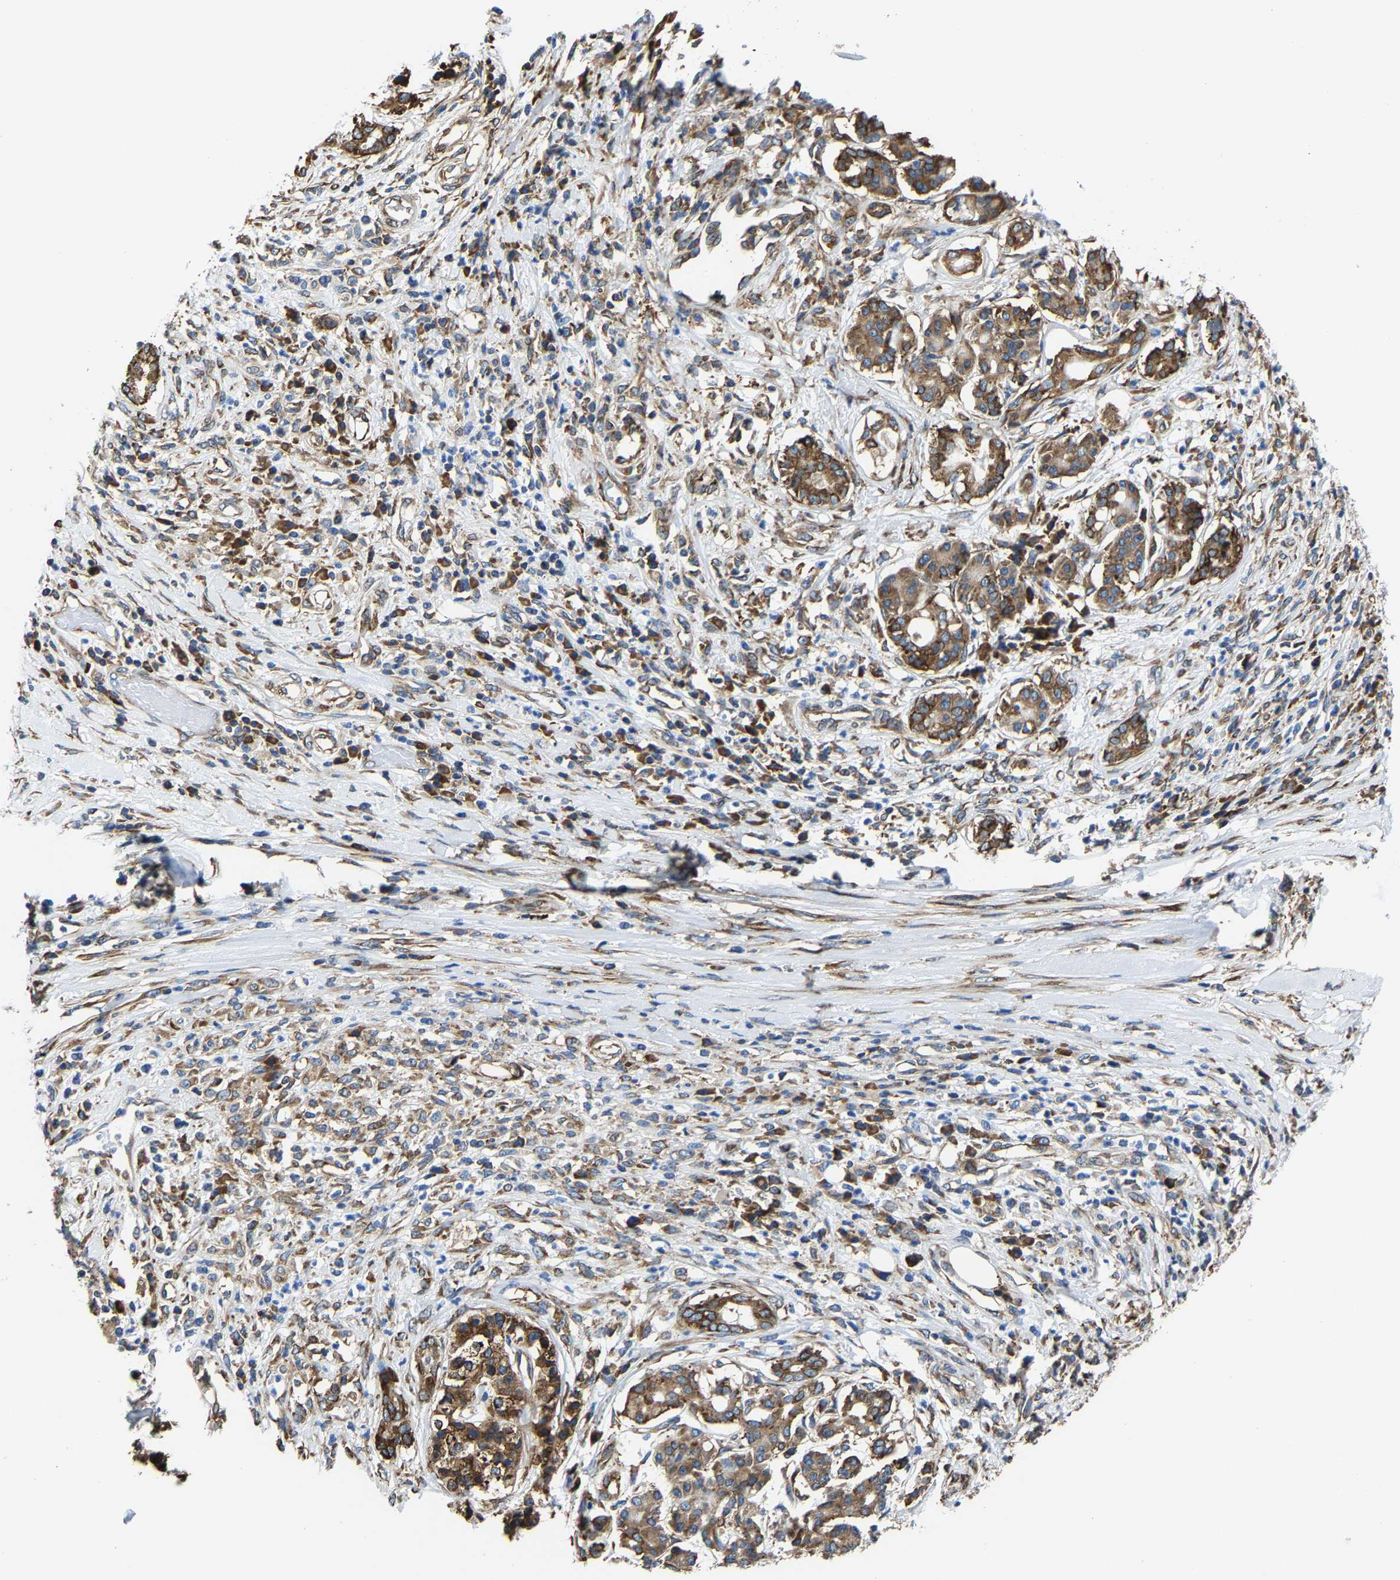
{"staining": {"intensity": "strong", "quantity": ">75%", "location": "cytoplasmic/membranous"}, "tissue": "pancreatic cancer", "cell_type": "Tumor cells", "image_type": "cancer", "snomed": [{"axis": "morphology", "description": "Adenocarcinoma, NOS"}, {"axis": "topography", "description": "Pancreas"}], "caption": "Pancreatic cancer stained with a brown dye demonstrates strong cytoplasmic/membranous positive positivity in about >75% of tumor cells.", "gene": "G3BP2", "patient": {"sex": "female", "age": 56}}